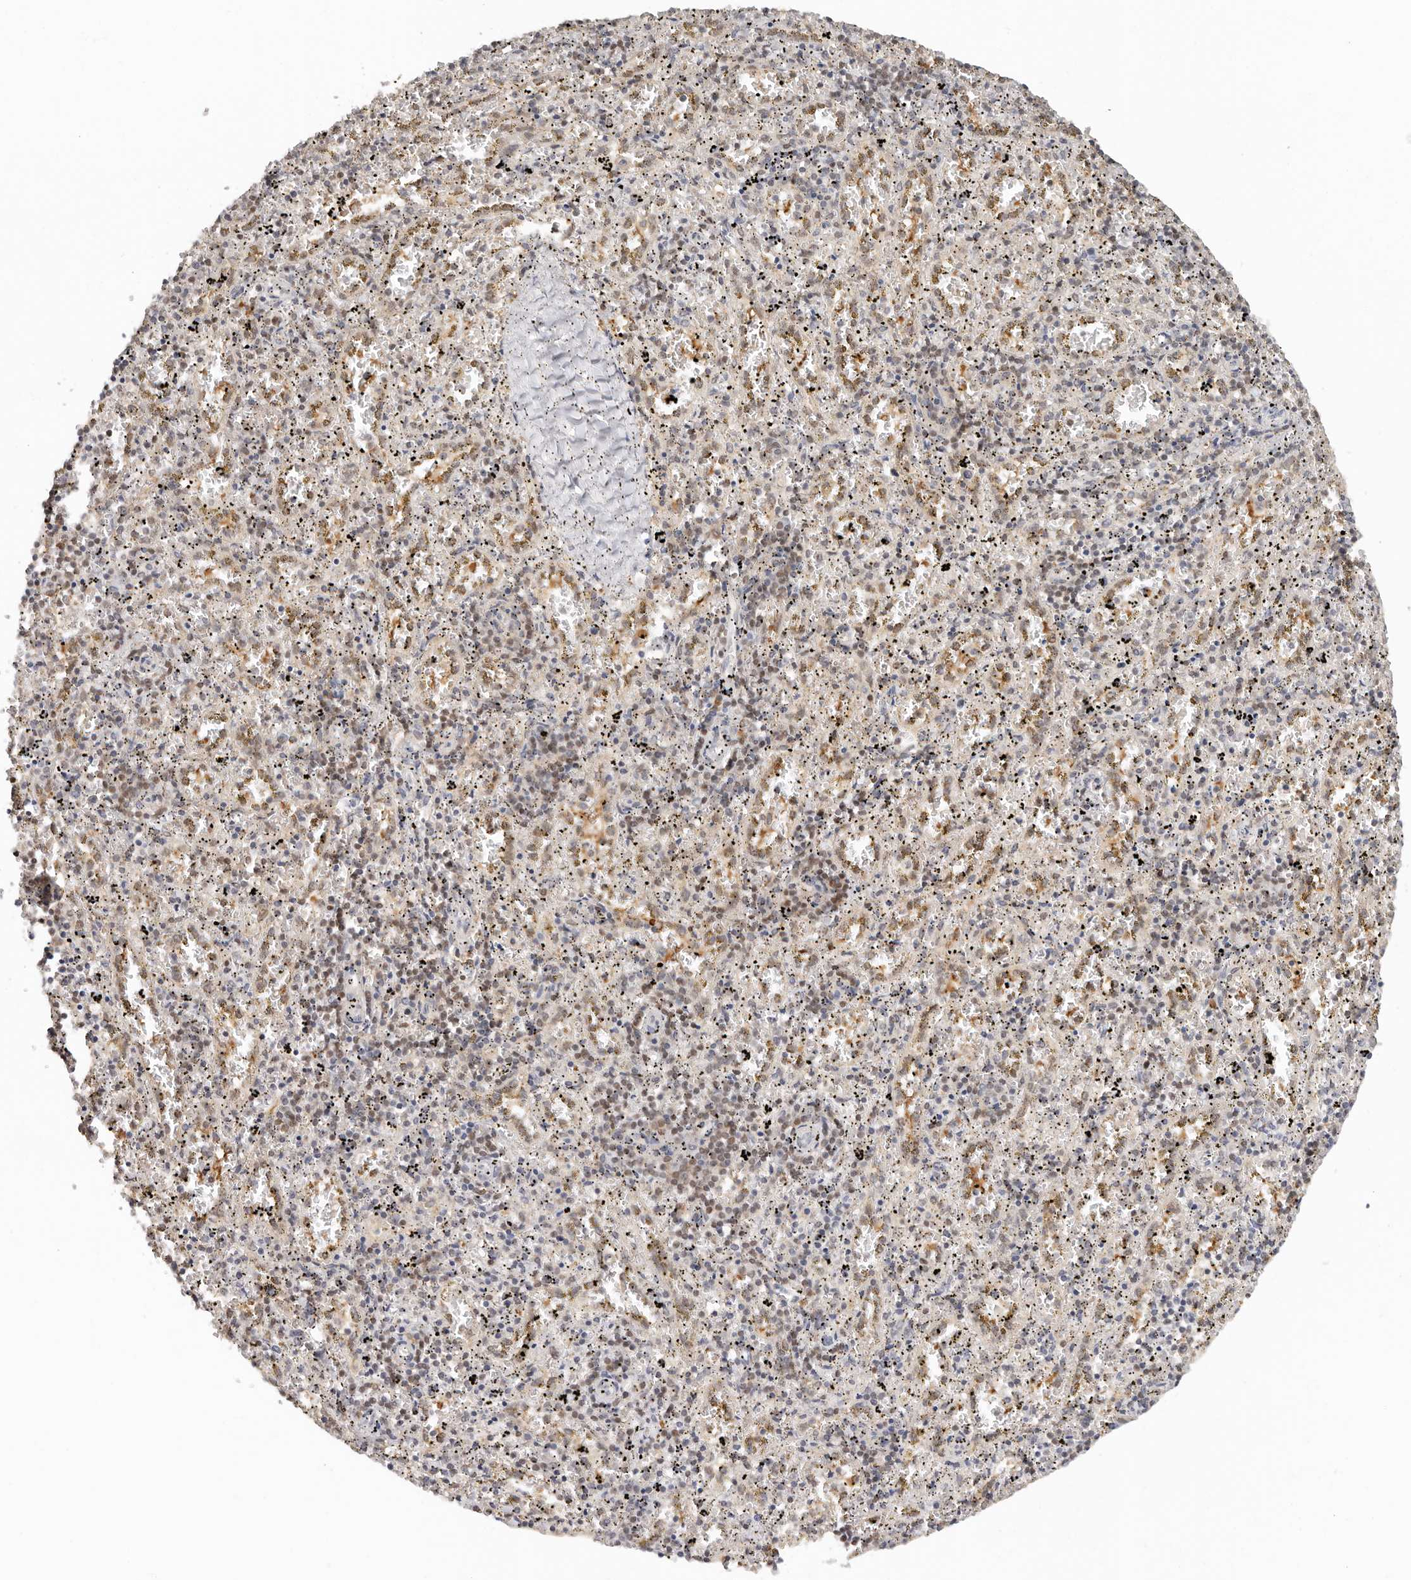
{"staining": {"intensity": "weak", "quantity": "<25%", "location": "cytoplasmic/membranous,nuclear"}, "tissue": "spleen", "cell_type": "Cells in red pulp", "image_type": "normal", "snomed": [{"axis": "morphology", "description": "Normal tissue, NOS"}, {"axis": "topography", "description": "Spleen"}], "caption": "High magnification brightfield microscopy of unremarkable spleen stained with DAB (brown) and counterstained with hematoxylin (blue): cells in red pulp show no significant staining. Brightfield microscopy of IHC stained with DAB (brown) and hematoxylin (blue), captured at high magnification.", "gene": "LARP7", "patient": {"sex": "male", "age": 11}}